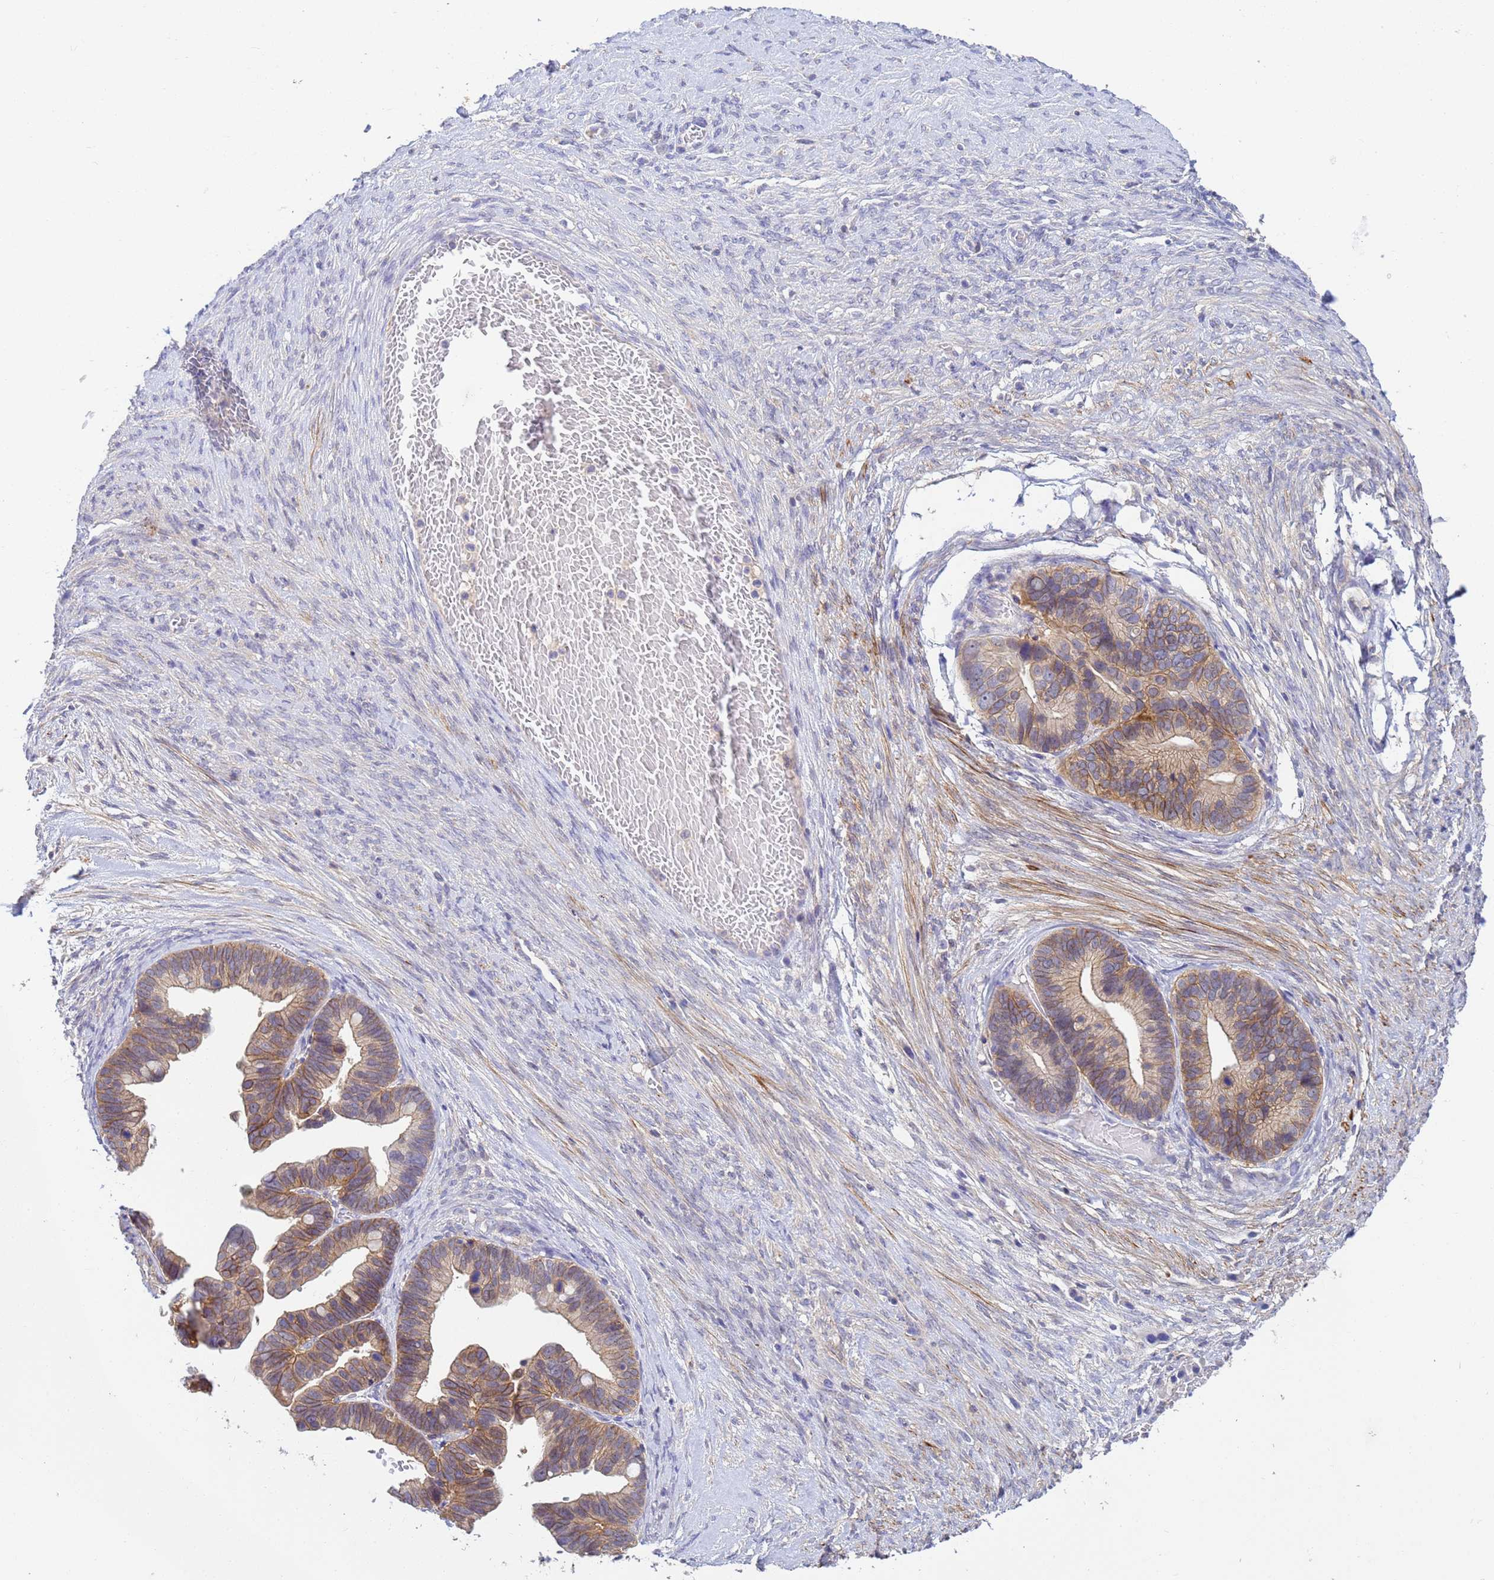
{"staining": {"intensity": "moderate", "quantity": "25%-75%", "location": "cytoplasmic/membranous"}, "tissue": "ovarian cancer", "cell_type": "Tumor cells", "image_type": "cancer", "snomed": [{"axis": "morphology", "description": "Cystadenocarcinoma, serous, NOS"}, {"axis": "topography", "description": "Ovary"}], "caption": "Immunohistochemistry (DAB (3,3'-diaminobenzidine)) staining of human ovarian cancer (serous cystadenocarcinoma) exhibits moderate cytoplasmic/membranous protein positivity in approximately 25%-75% of tumor cells.", "gene": "KLHL13", "patient": {"sex": "female", "age": 56}}